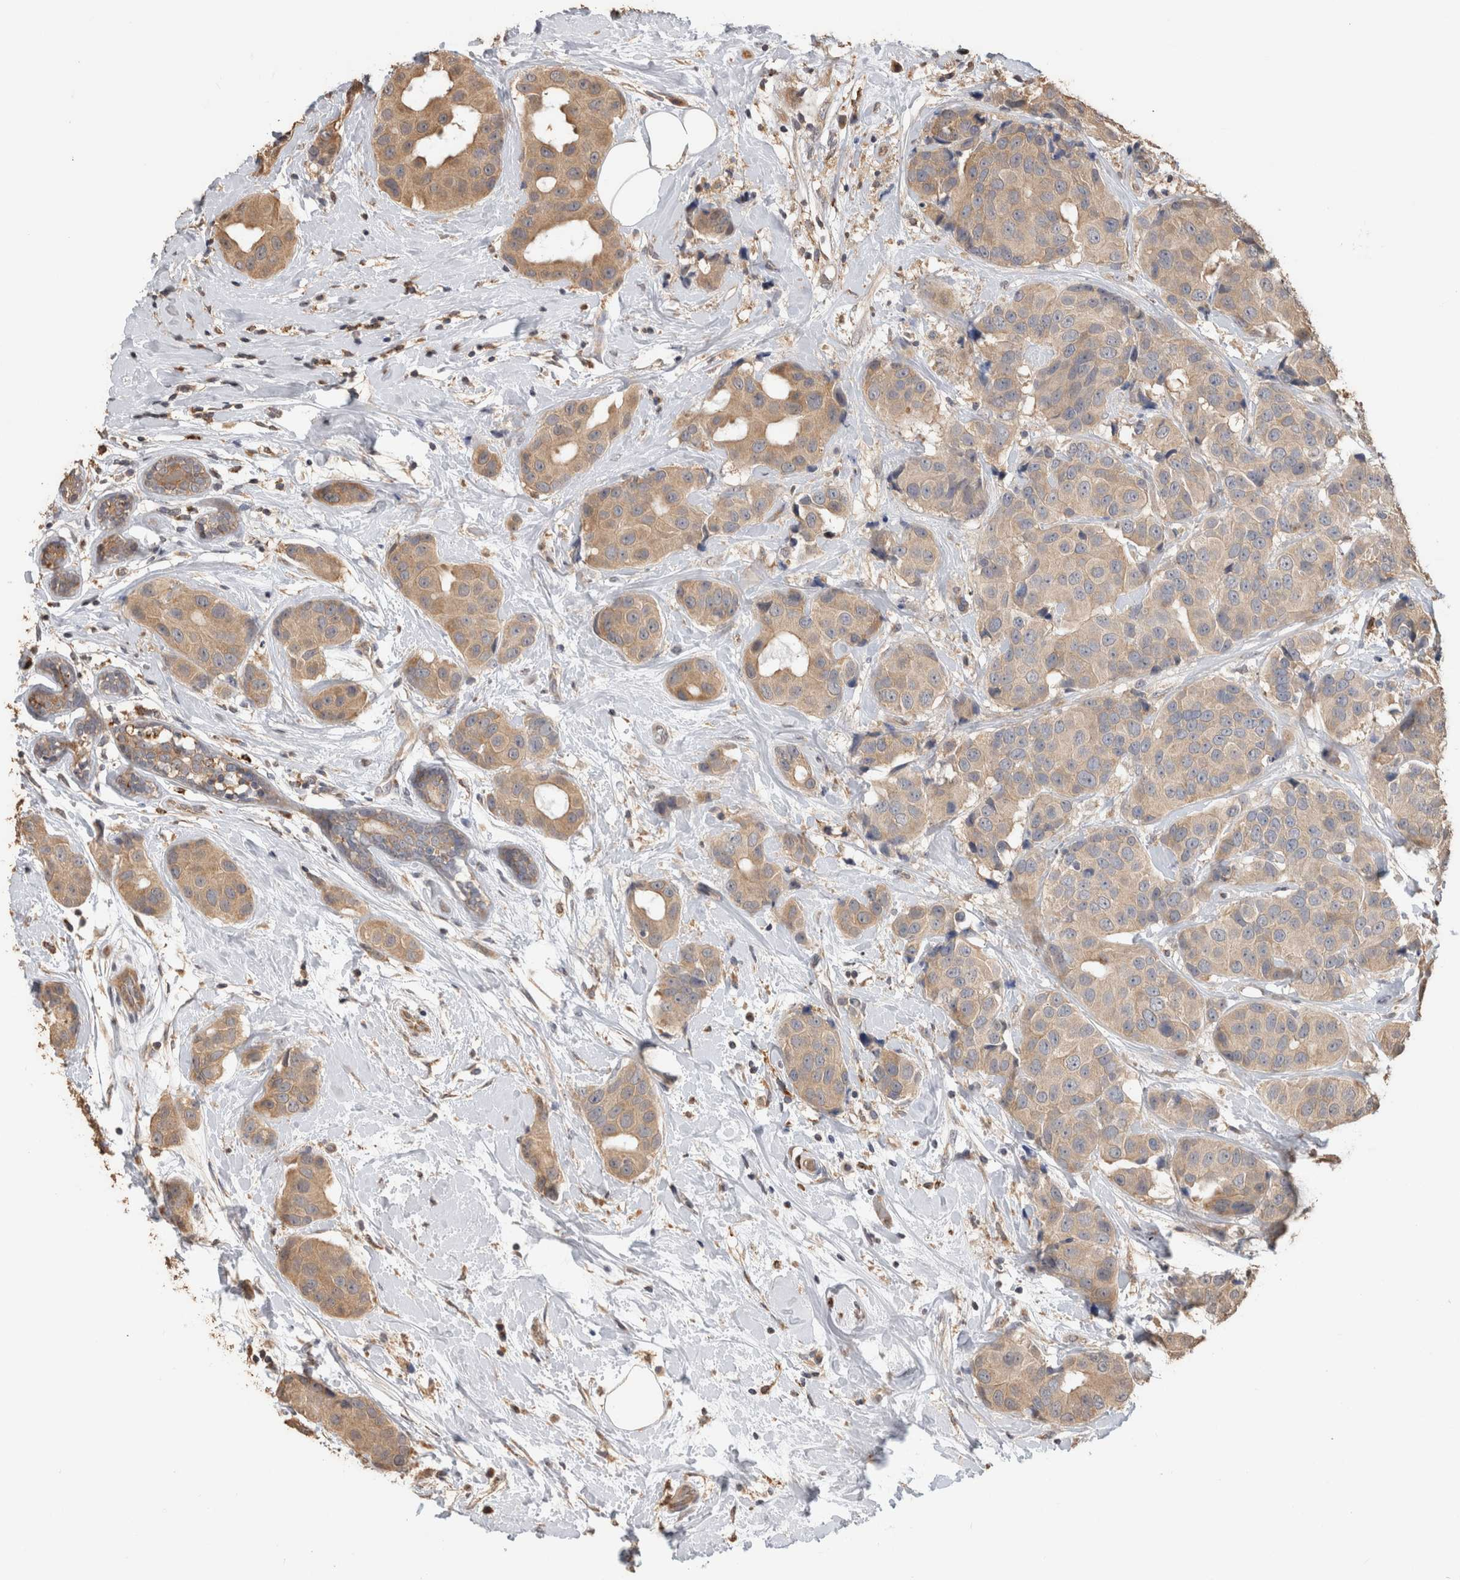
{"staining": {"intensity": "moderate", "quantity": "25%-75%", "location": "cytoplasmic/membranous"}, "tissue": "breast cancer", "cell_type": "Tumor cells", "image_type": "cancer", "snomed": [{"axis": "morphology", "description": "Normal tissue, NOS"}, {"axis": "morphology", "description": "Duct carcinoma"}, {"axis": "topography", "description": "Breast"}], "caption": "Tumor cells exhibit moderate cytoplasmic/membranous positivity in about 25%-75% of cells in breast cancer. (Stains: DAB in brown, nuclei in blue, Microscopy: brightfield microscopy at high magnification).", "gene": "CLIP1", "patient": {"sex": "female", "age": 39}}